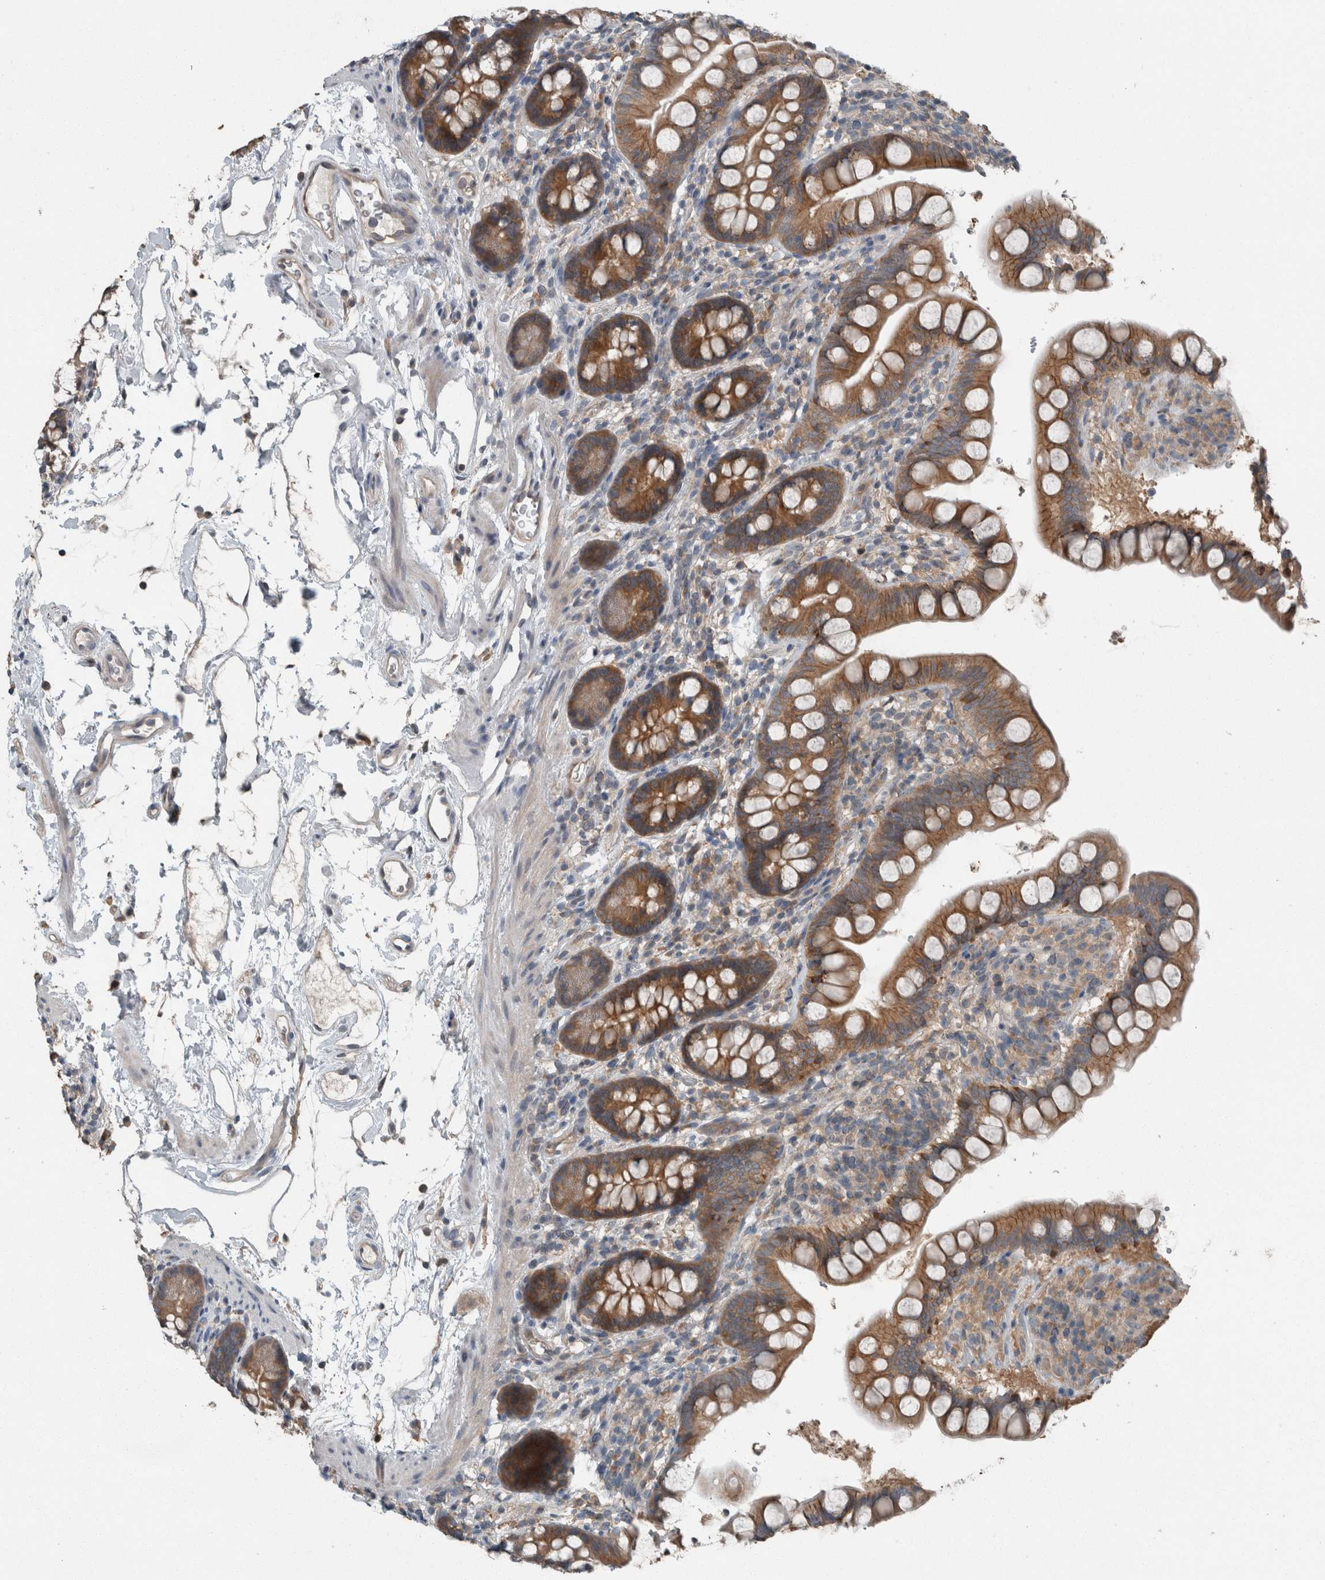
{"staining": {"intensity": "moderate", "quantity": ">75%", "location": "cytoplasmic/membranous"}, "tissue": "small intestine", "cell_type": "Glandular cells", "image_type": "normal", "snomed": [{"axis": "morphology", "description": "Normal tissue, NOS"}, {"axis": "topography", "description": "Small intestine"}], "caption": "A brown stain shows moderate cytoplasmic/membranous staining of a protein in glandular cells of benign human small intestine. The protein of interest is stained brown, and the nuclei are stained in blue (DAB IHC with brightfield microscopy, high magnification).", "gene": "KNTC1", "patient": {"sex": "female", "age": 84}}